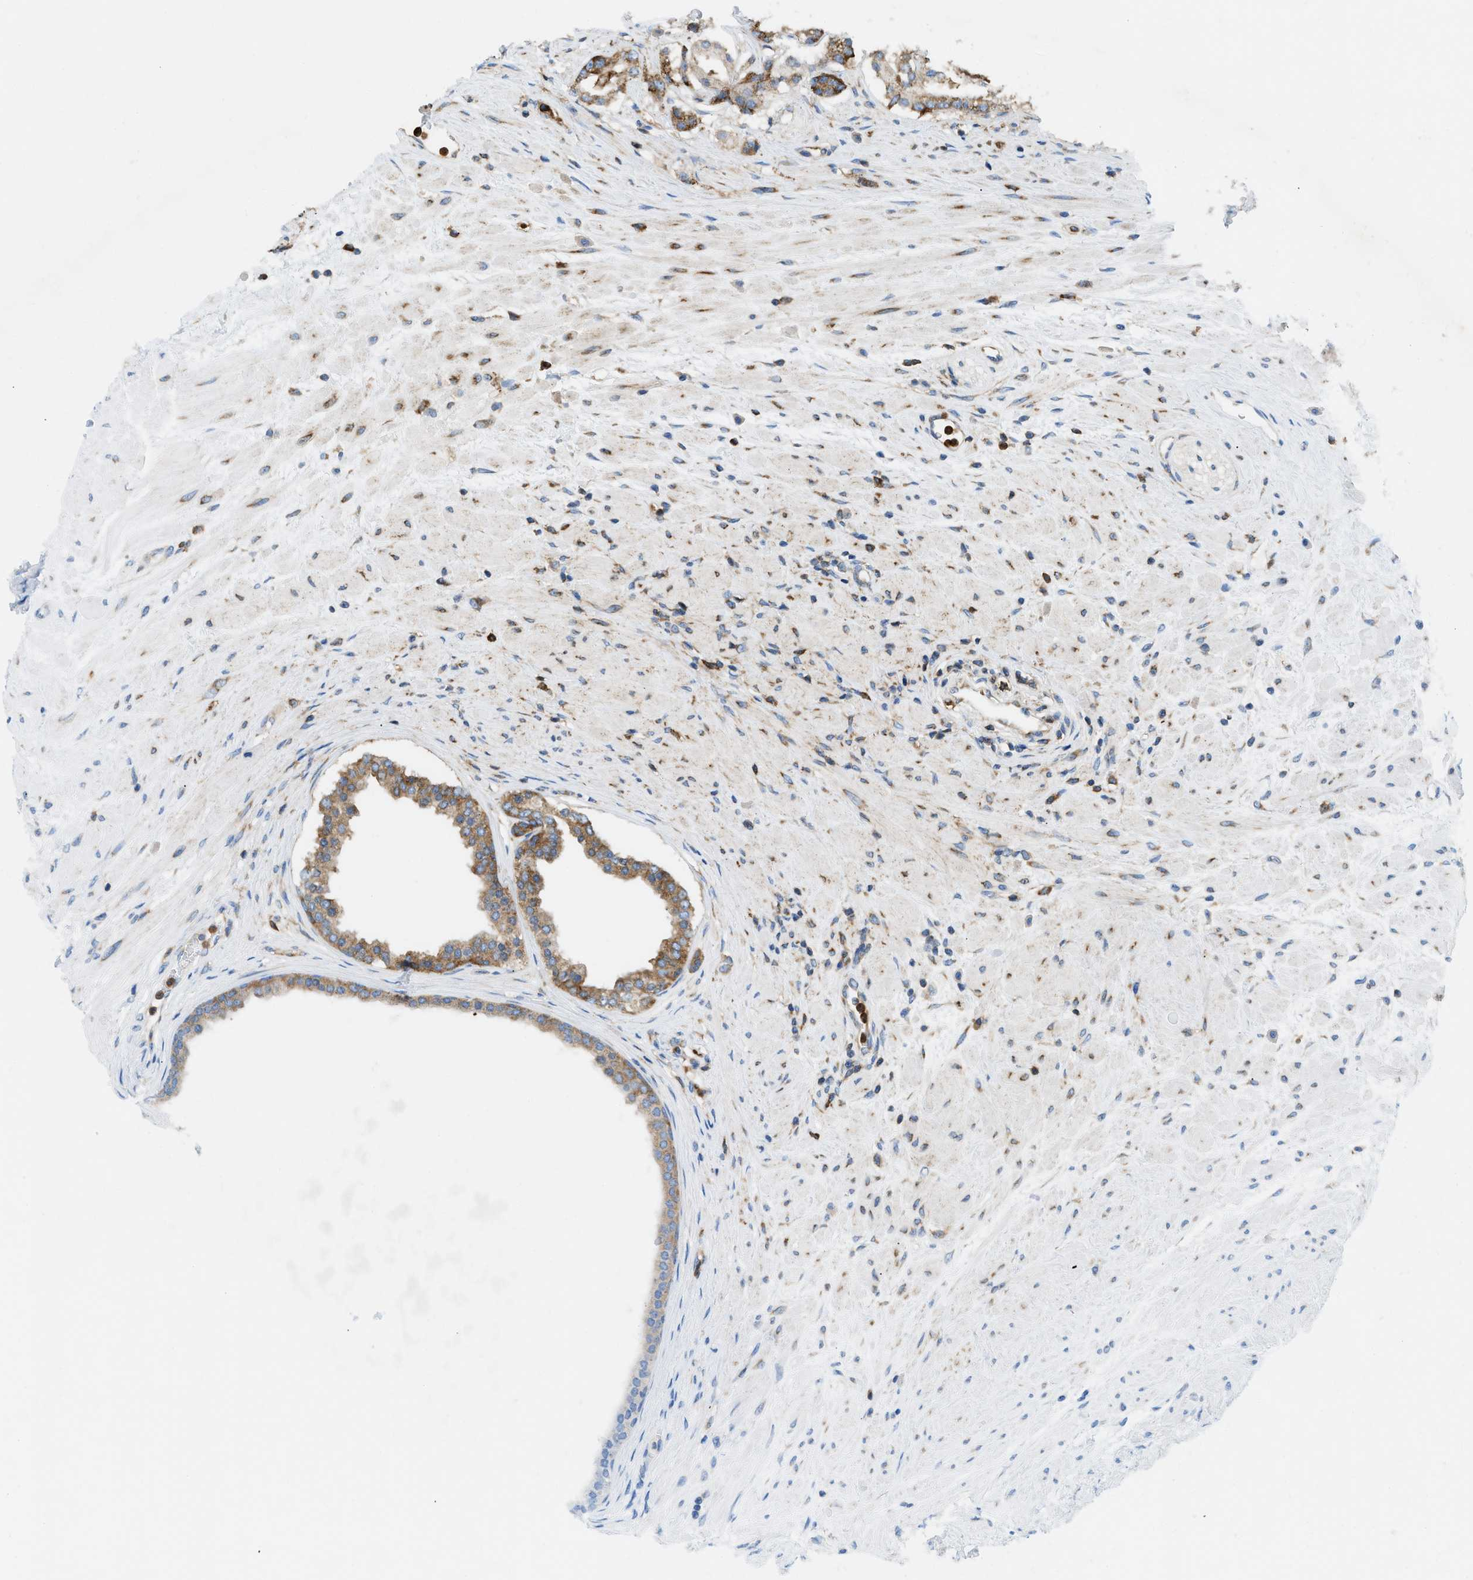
{"staining": {"intensity": "moderate", "quantity": "25%-75%", "location": "cytoplasmic/membranous"}, "tissue": "prostate cancer", "cell_type": "Tumor cells", "image_type": "cancer", "snomed": [{"axis": "morphology", "description": "Adenocarcinoma, Low grade"}, {"axis": "topography", "description": "Prostate"}], "caption": "IHC photomicrograph of neoplastic tissue: prostate cancer stained using immunohistochemistry (IHC) displays medium levels of moderate protein expression localized specifically in the cytoplasmic/membranous of tumor cells, appearing as a cytoplasmic/membranous brown color.", "gene": "GPAT4", "patient": {"sex": "male", "age": 63}}